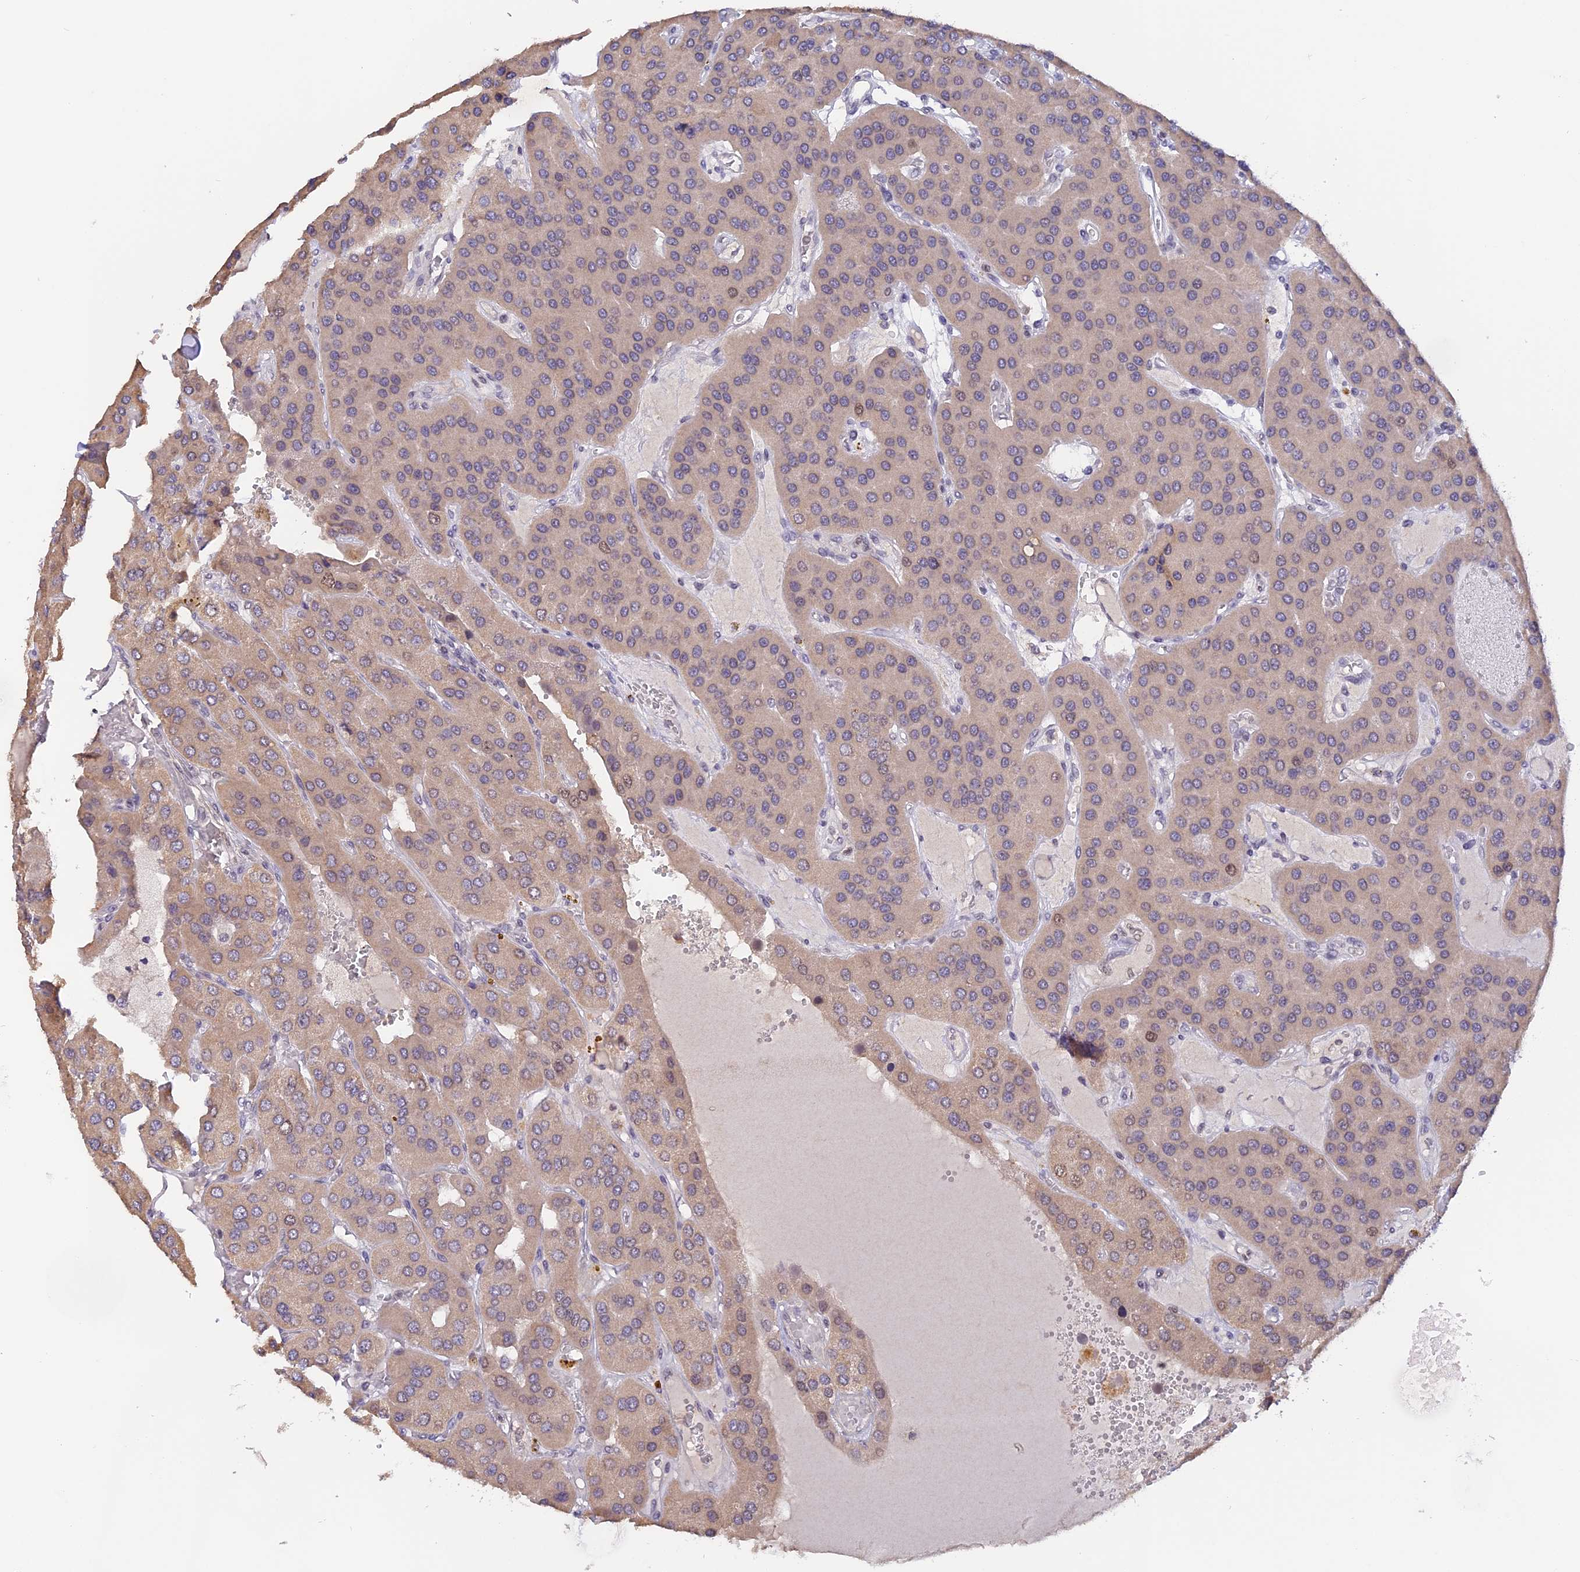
{"staining": {"intensity": "weak", "quantity": "<25%", "location": "cytoplasmic/membranous"}, "tissue": "parathyroid gland", "cell_type": "Glandular cells", "image_type": "normal", "snomed": [{"axis": "morphology", "description": "Normal tissue, NOS"}, {"axis": "morphology", "description": "Adenoma, NOS"}, {"axis": "topography", "description": "Parathyroid gland"}], "caption": "The photomicrograph reveals no staining of glandular cells in normal parathyroid gland. (Brightfield microscopy of DAB (3,3'-diaminobenzidine) IHC at high magnification).", "gene": "RFC5", "patient": {"sex": "female", "age": 86}}